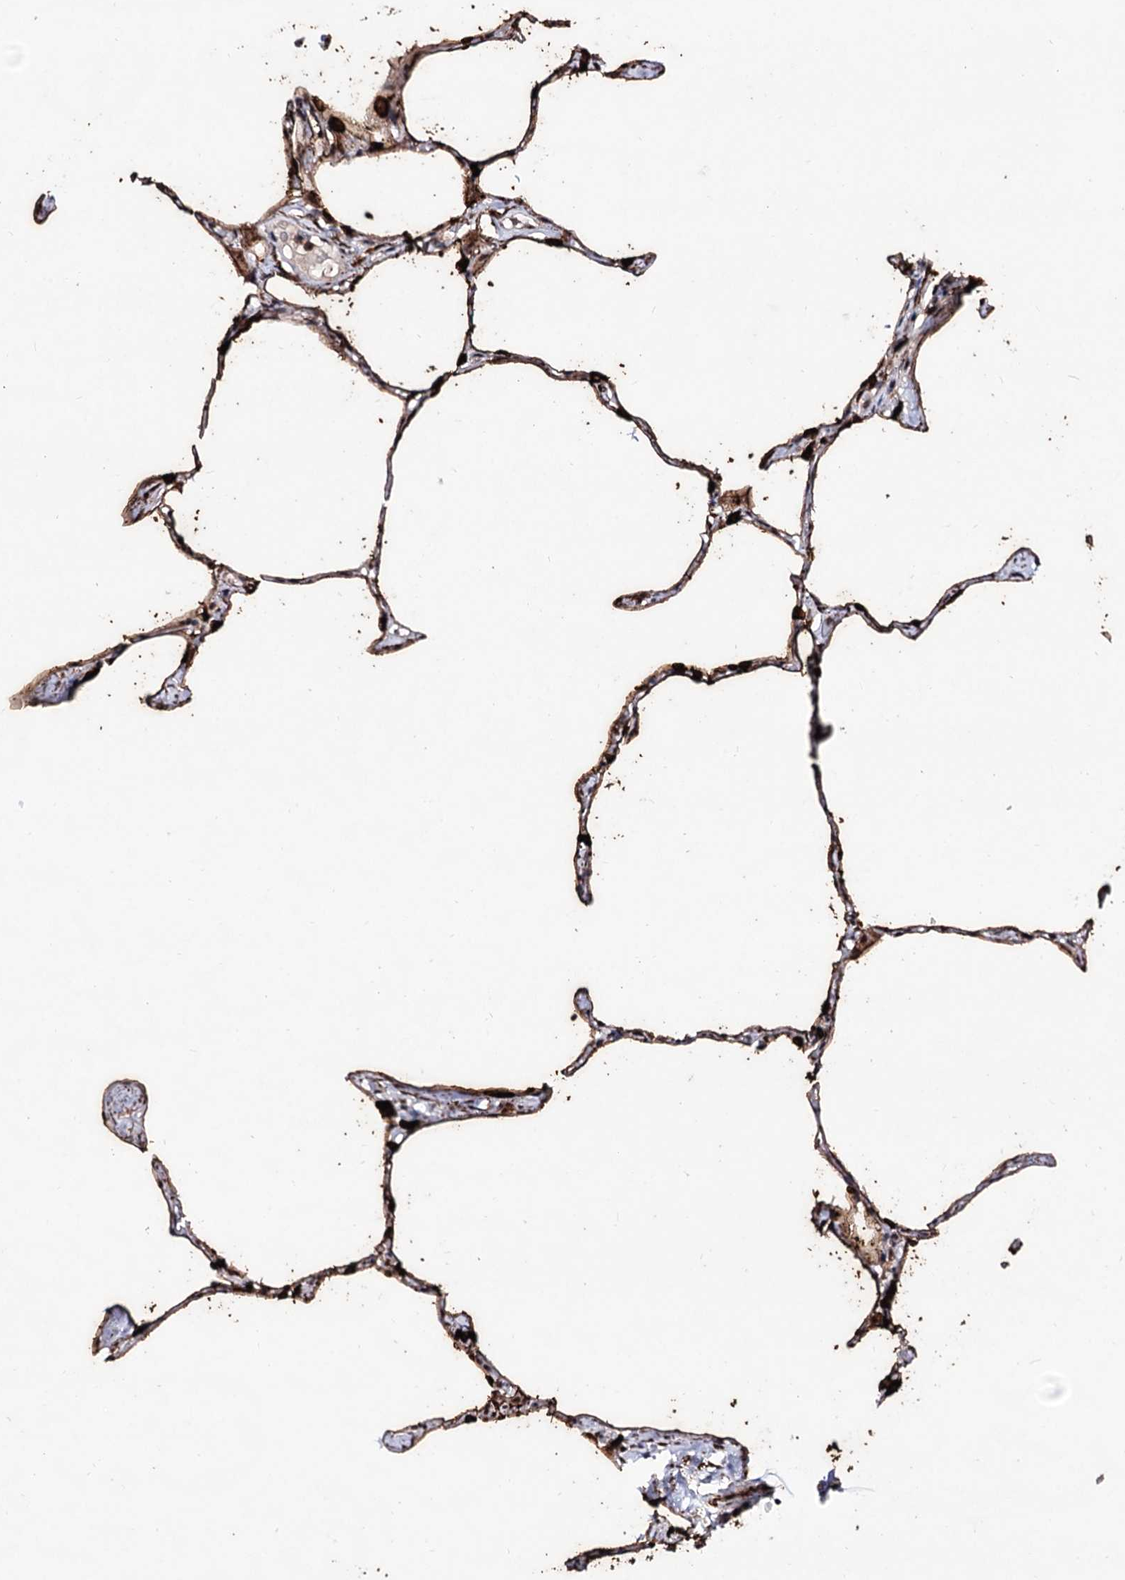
{"staining": {"intensity": "strong", "quantity": ">75%", "location": "cytoplasmic/membranous"}, "tissue": "lung", "cell_type": "Alveolar cells", "image_type": "normal", "snomed": [{"axis": "morphology", "description": "Normal tissue, NOS"}, {"axis": "topography", "description": "Lung"}], "caption": "Brown immunohistochemical staining in benign lung reveals strong cytoplasmic/membranous expression in approximately >75% of alveolar cells. (brown staining indicates protein expression, while blue staining denotes nuclei).", "gene": "EXOSC10", "patient": {"sex": "male", "age": 65}}